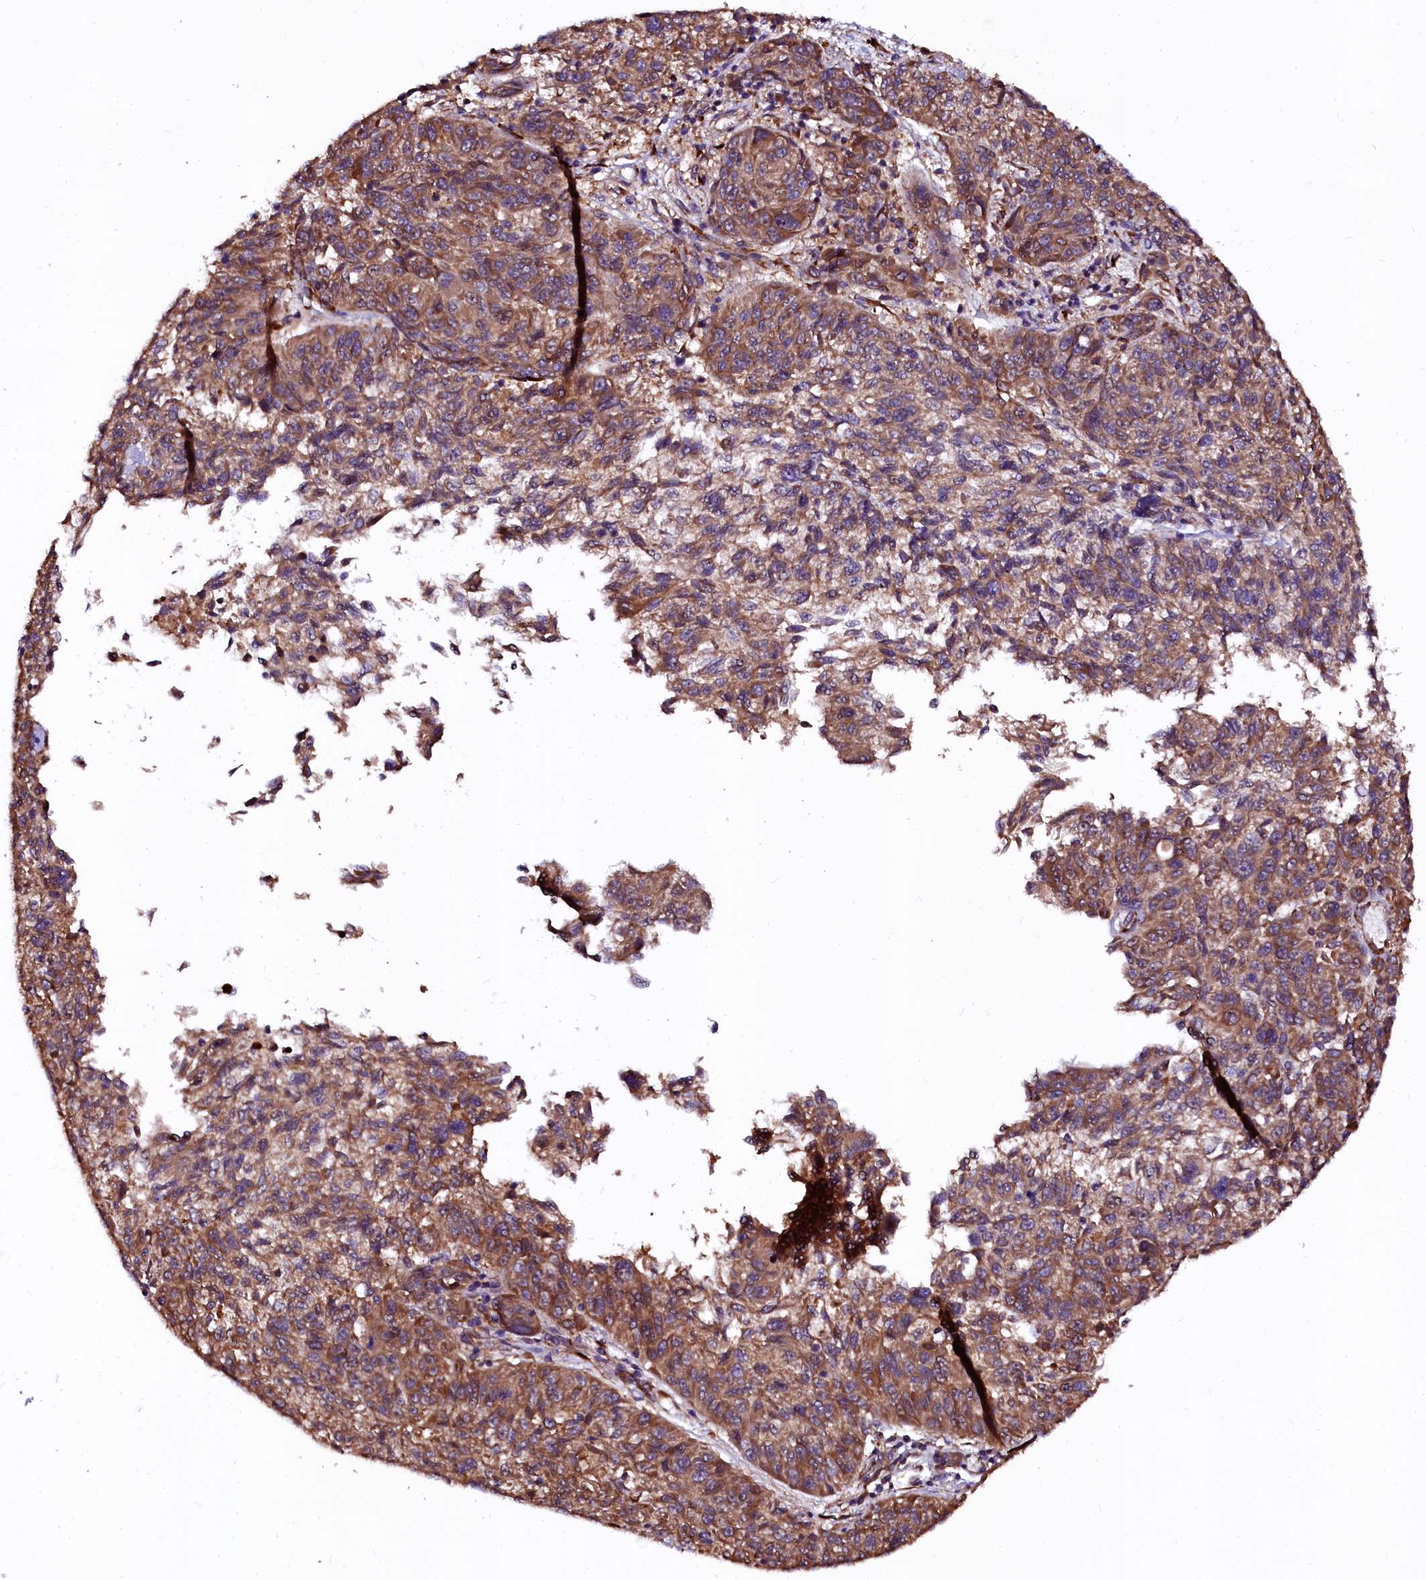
{"staining": {"intensity": "moderate", "quantity": ">75%", "location": "cytoplasmic/membranous"}, "tissue": "melanoma", "cell_type": "Tumor cells", "image_type": "cancer", "snomed": [{"axis": "morphology", "description": "Malignant melanoma, NOS"}, {"axis": "topography", "description": "Skin"}], "caption": "Protein expression analysis of malignant melanoma demonstrates moderate cytoplasmic/membranous staining in approximately >75% of tumor cells. (Stains: DAB (3,3'-diaminobenzidine) in brown, nuclei in blue, Microscopy: brightfield microscopy at high magnification).", "gene": "N4BP1", "patient": {"sex": "male", "age": 53}}